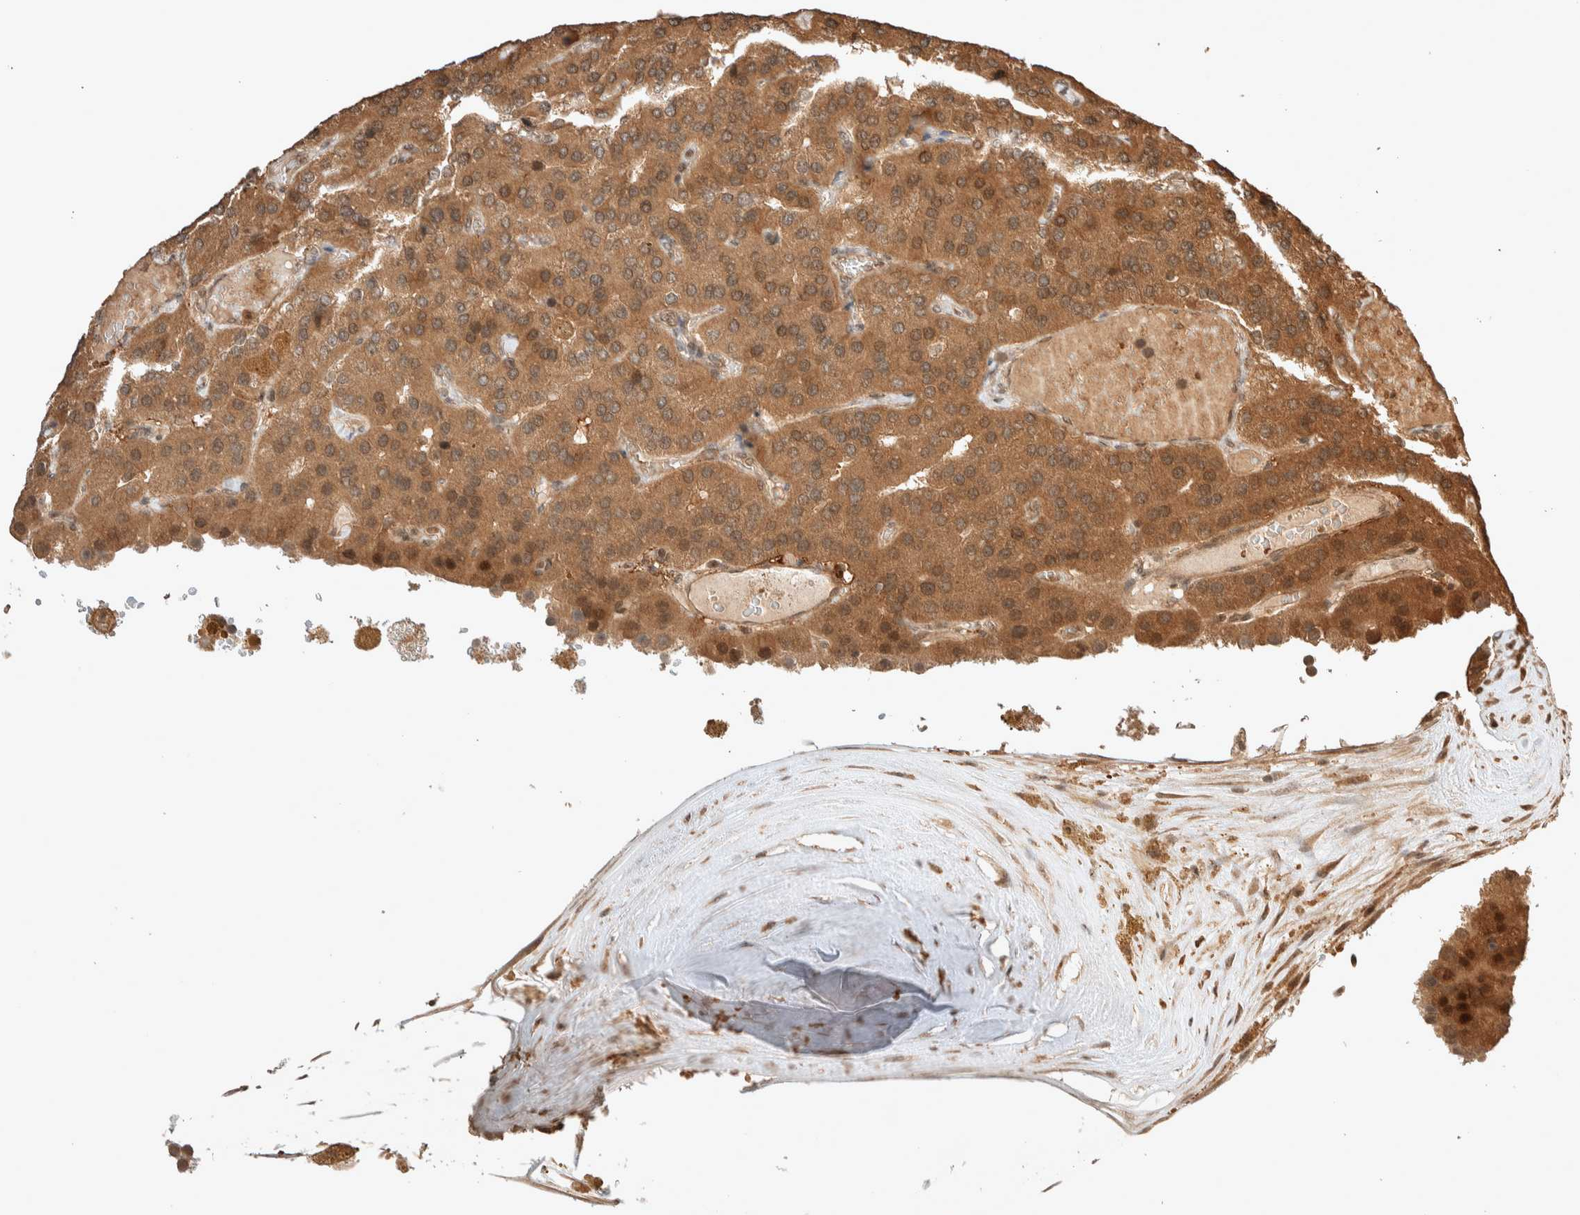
{"staining": {"intensity": "strong", "quantity": ">75%", "location": "cytoplasmic/membranous,nuclear"}, "tissue": "parathyroid gland", "cell_type": "Glandular cells", "image_type": "normal", "snomed": [{"axis": "morphology", "description": "Normal tissue, NOS"}, {"axis": "morphology", "description": "Adenoma, NOS"}, {"axis": "topography", "description": "Parathyroid gland"}], "caption": "This micrograph displays IHC staining of unremarkable parathyroid gland, with high strong cytoplasmic/membranous,nuclear staining in about >75% of glandular cells.", "gene": "THRA", "patient": {"sex": "female", "age": 86}}